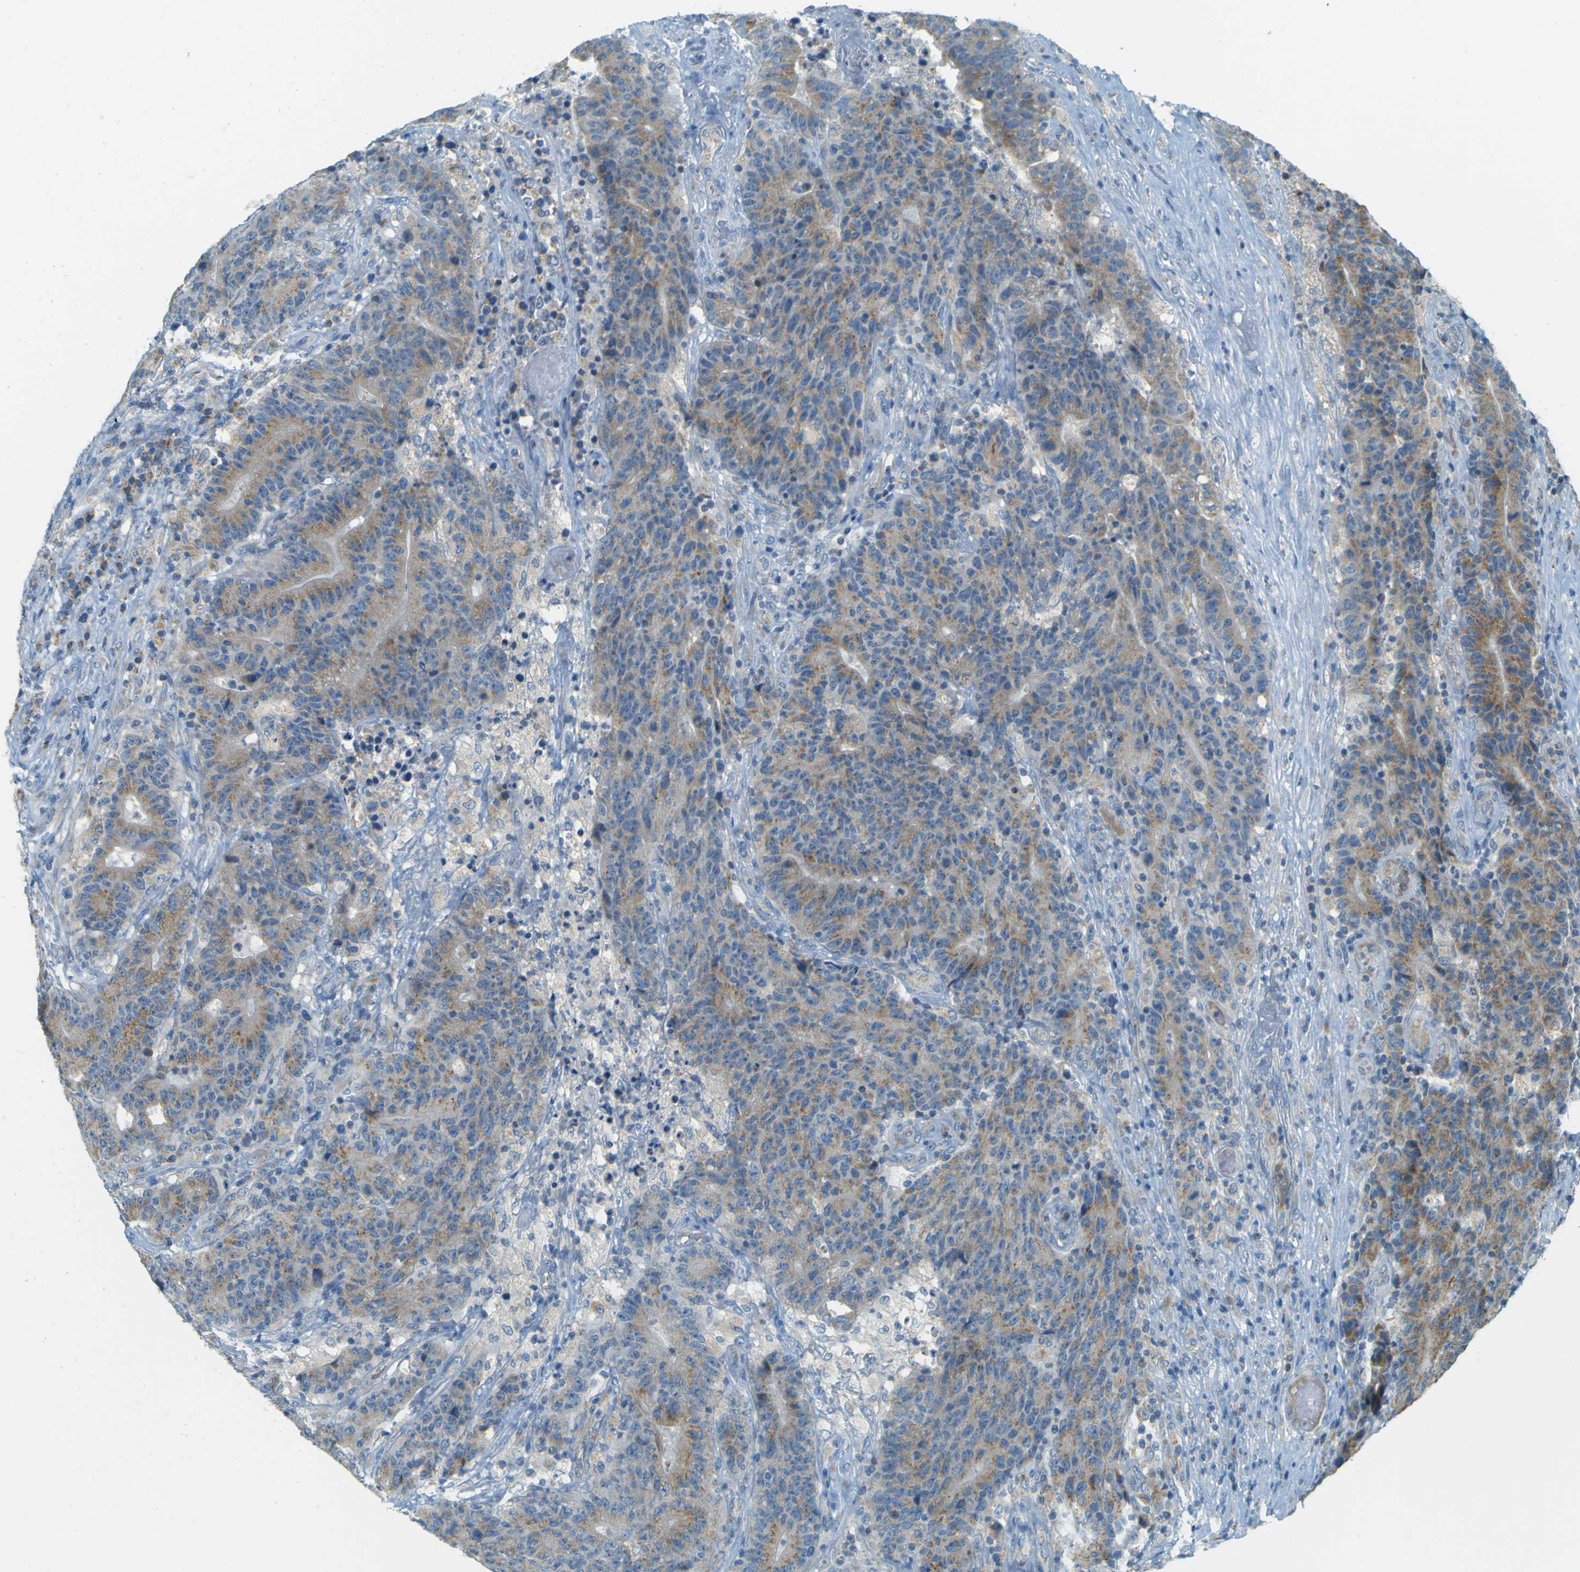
{"staining": {"intensity": "weak", "quantity": ">75%", "location": "cytoplasmic/membranous"}, "tissue": "colorectal cancer", "cell_type": "Tumor cells", "image_type": "cancer", "snomed": [{"axis": "morphology", "description": "Adenocarcinoma, NOS"}, {"axis": "topography", "description": "Rectum"}], "caption": "Immunohistochemistry (IHC) (DAB) staining of human colorectal cancer (adenocarcinoma) exhibits weak cytoplasmic/membranous protein staining in approximately >75% of tumor cells.", "gene": "FKTN", "patient": {"sex": "female", "age": 57}}